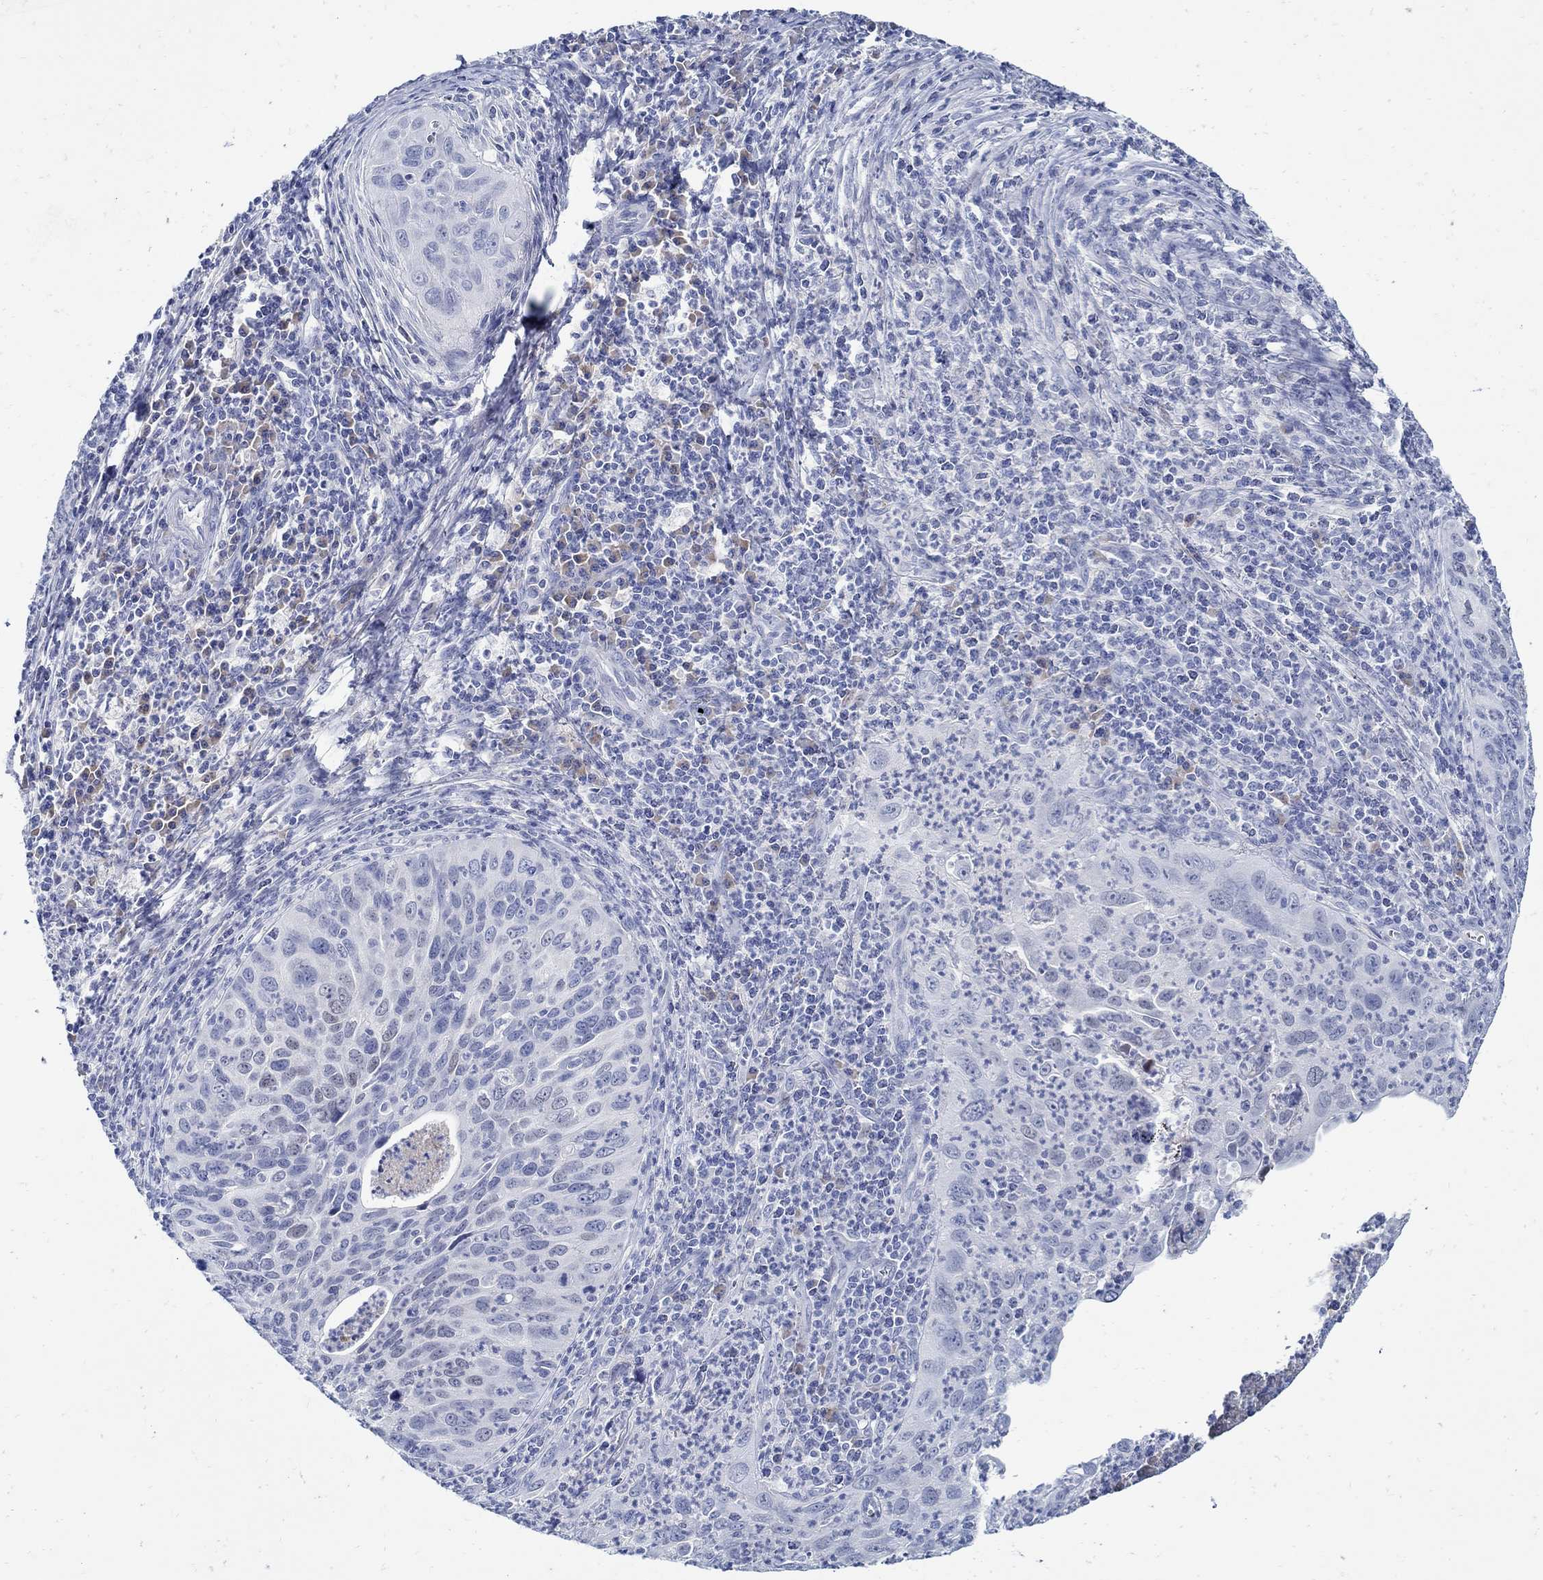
{"staining": {"intensity": "negative", "quantity": "none", "location": "none"}, "tissue": "cervical cancer", "cell_type": "Tumor cells", "image_type": "cancer", "snomed": [{"axis": "morphology", "description": "Squamous cell carcinoma, NOS"}, {"axis": "topography", "description": "Cervix"}], "caption": "Immunohistochemical staining of cervical cancer demonstrates no significant positivity in tumor cells.", "gene": "PAX9", "patient": {"sex": "female", "age": 26}}